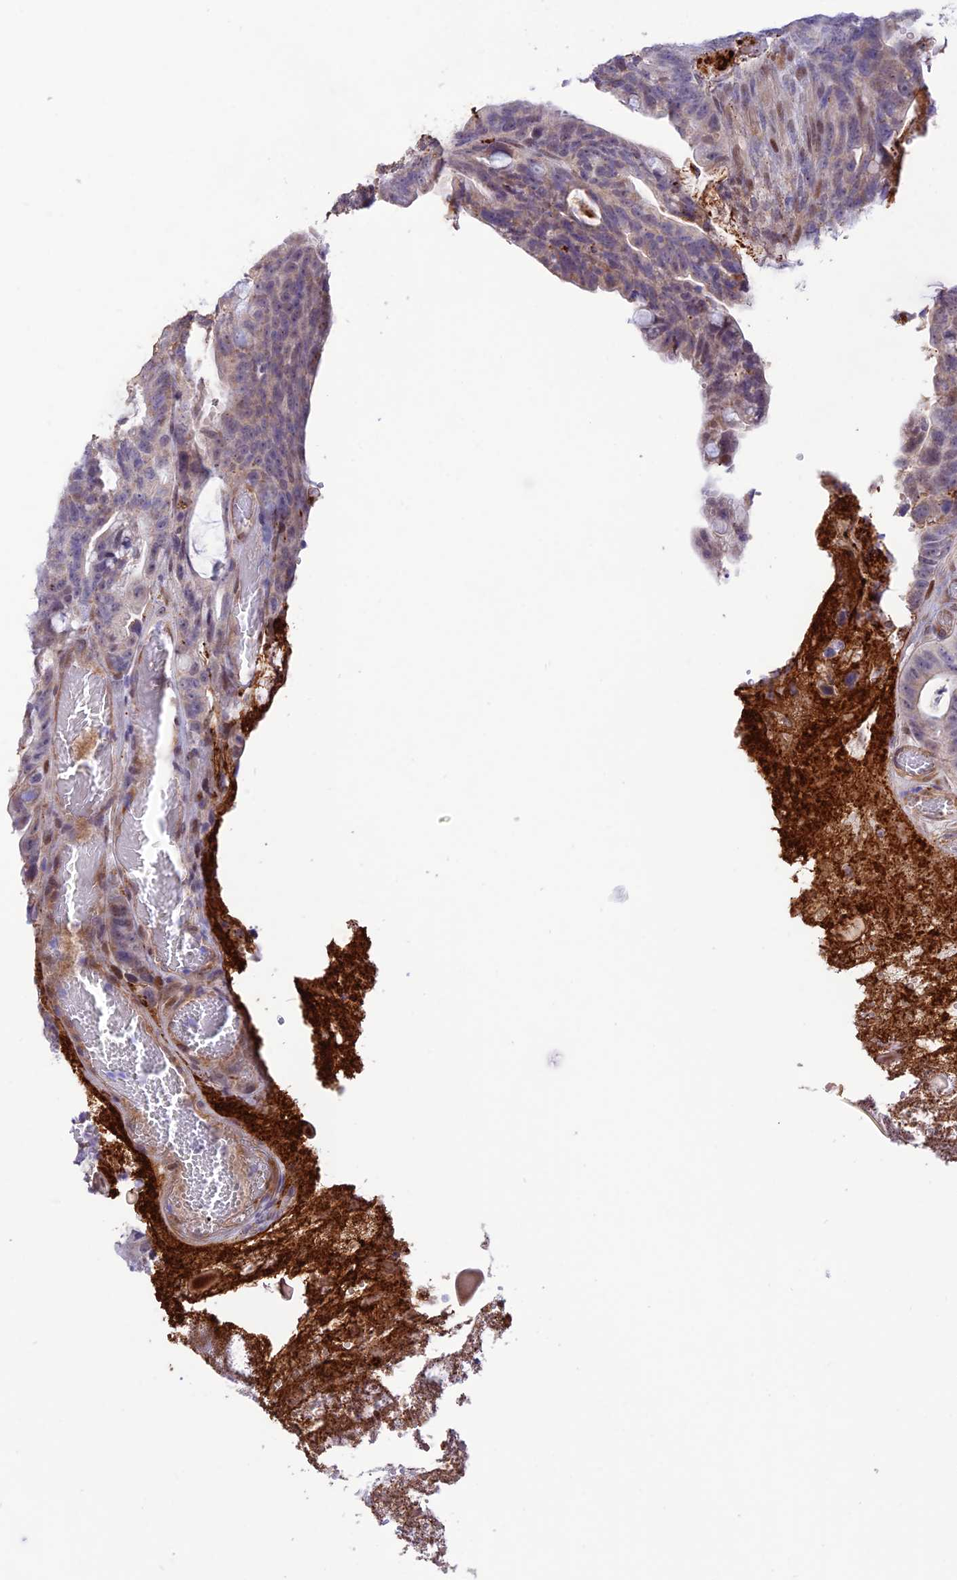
{"staining": {"intensity": "weak", "quantity": "25%-75%", "location": "cytoplasmic/membranous,nuclear"}, "tissue": "colorectal cancer", "cell_type": "Tumor cells", "image_type": "cancer", "snomed": [{"axis": "morphology", "description": "Adenocarcinoma, NOS"}, {"axis": "topography", "description": "Colon"}], "caption": "Immunohistochemical staining of colorectal adenocarcinoma demonstrates low levels of weak cytoplasmic/membranous and nuclear protein staining in about 25%-75% of tumor cells.", "gene": "WDR55", "patient": {"sex": "female", "age": 82}}